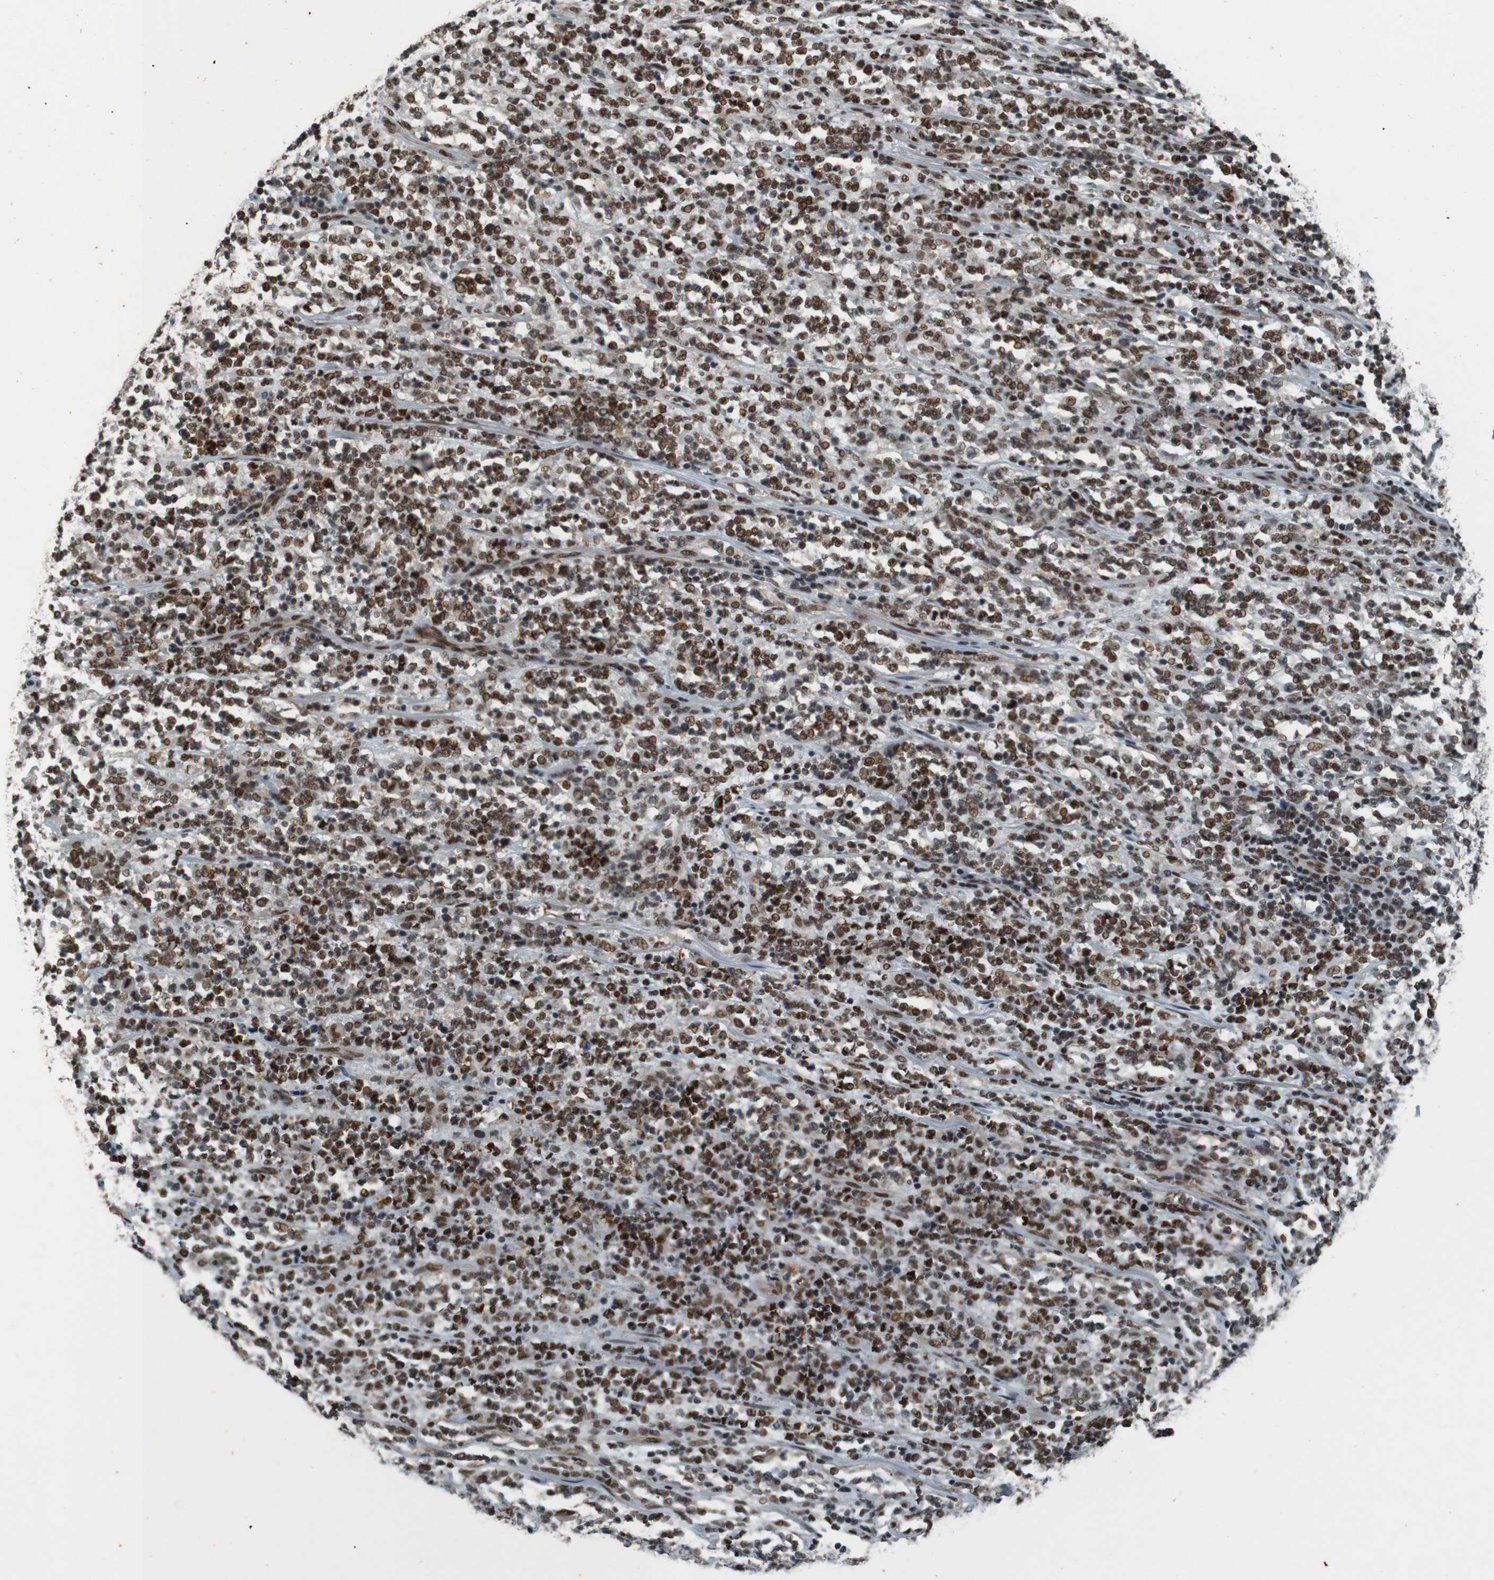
{"staining": {"intensity": "moderate", "quantity": ">75%", "location": "nuclear"}, "tissue": "lymphoma", "cell_type": "Tumor cells", "image_type": "cancer", "snomed": [{"axis": "morphology", "description": "Malignant lymphoma, non-Hodgkin's type, High grade"}, {"axis": "topography", "description": "Soft tissue"}], "caption": "Human lymphoma stained with a protein marker reveals moderate staining in tumor cells.", "gene": "HEXIM1", "patient": {"sex": "male", "age": 18}}